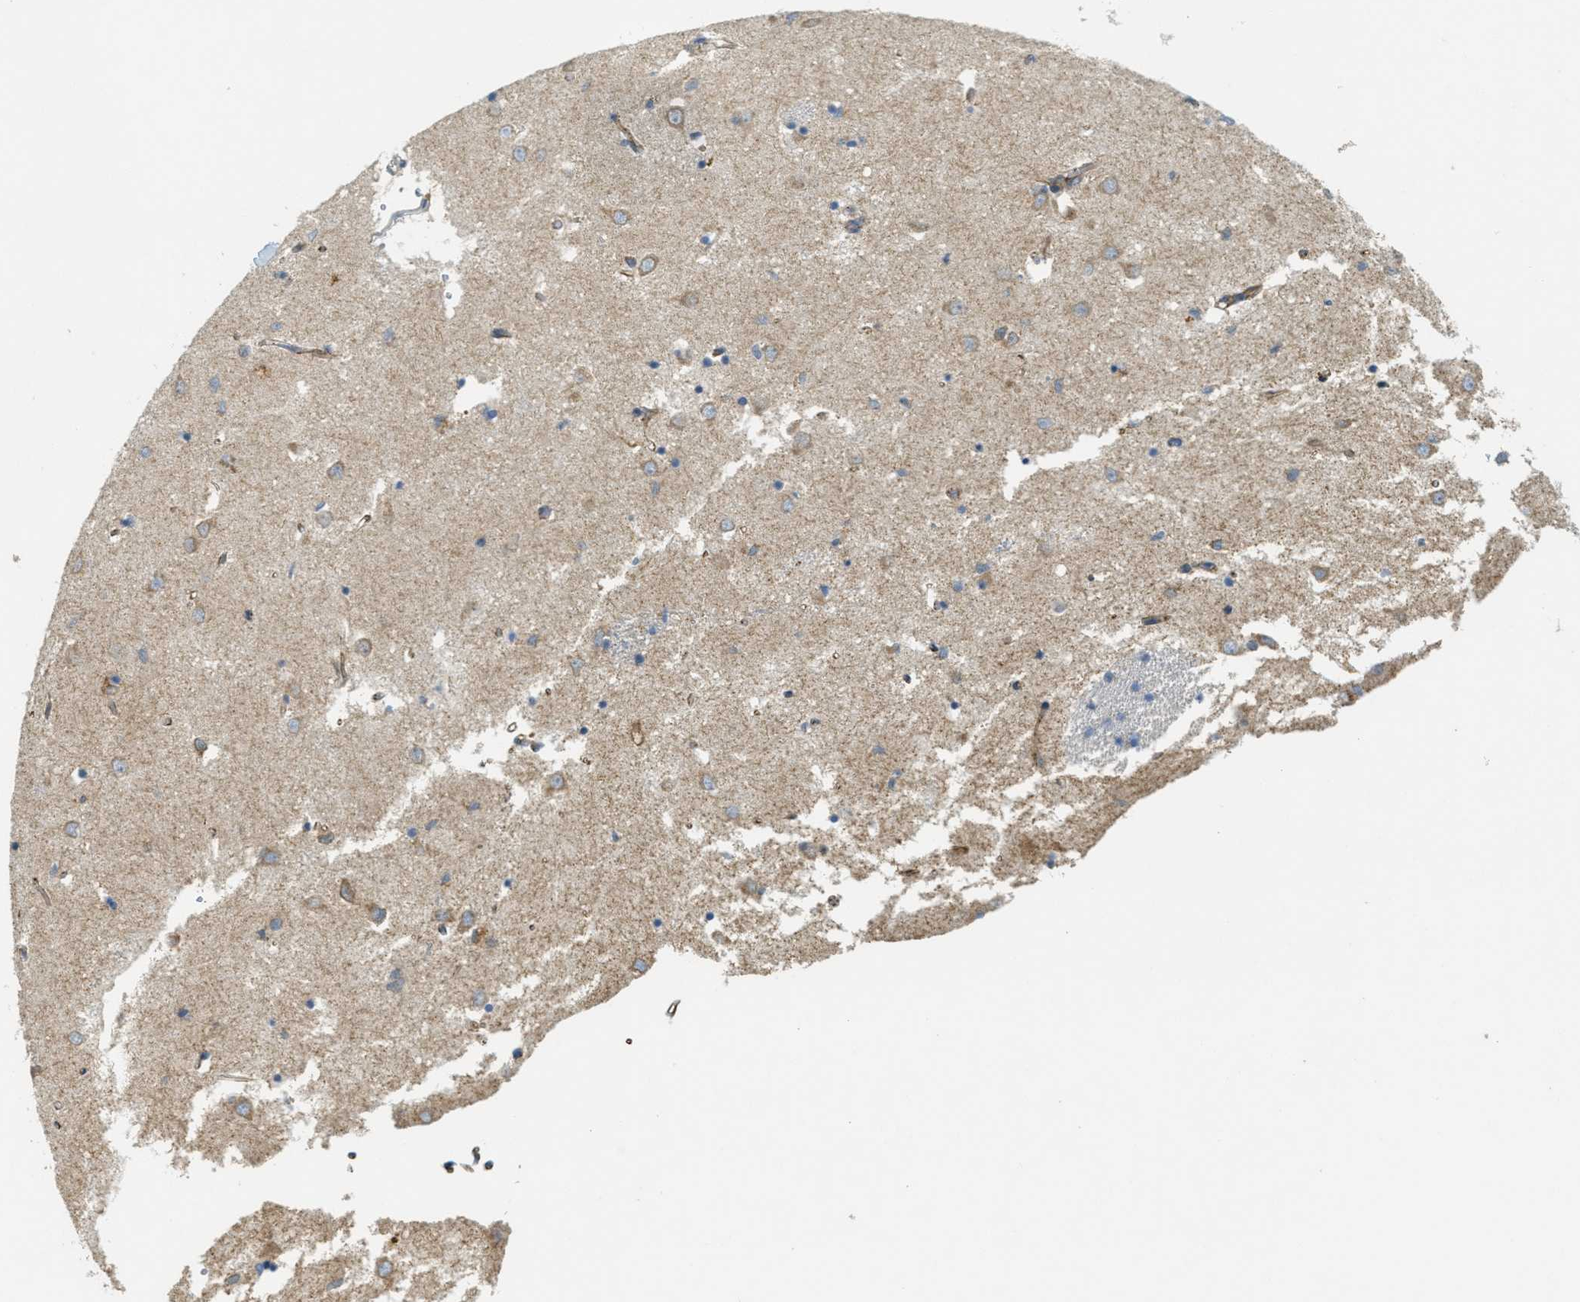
{"staining": {"intensity": "weak", "quantity": "<25%", "location": "cytoplasmic/membranous"}, "tissue": "caudate", "cell_type": "Glial cells", "image_type": "normal", "snomed": [{"axis": "morphology", "description": "Normal tissue, NOS"}, {"axis": "topography", "description": "Lateral ventricle wall"}], "caption": "Immunohistochemistry (IHC) photomicrograph of benign human caudate stained for a protein (brown), which shows no expression in glial cells. The staining was performed using DAB (3,3'-diaminobenzidine) to visualize the protein expression in brown, while the nuclei were stained in blue with hematoxylin (Magnification: 20x).", "gene": "JCAD", "patient": {"sex": "female", "age": 19}}